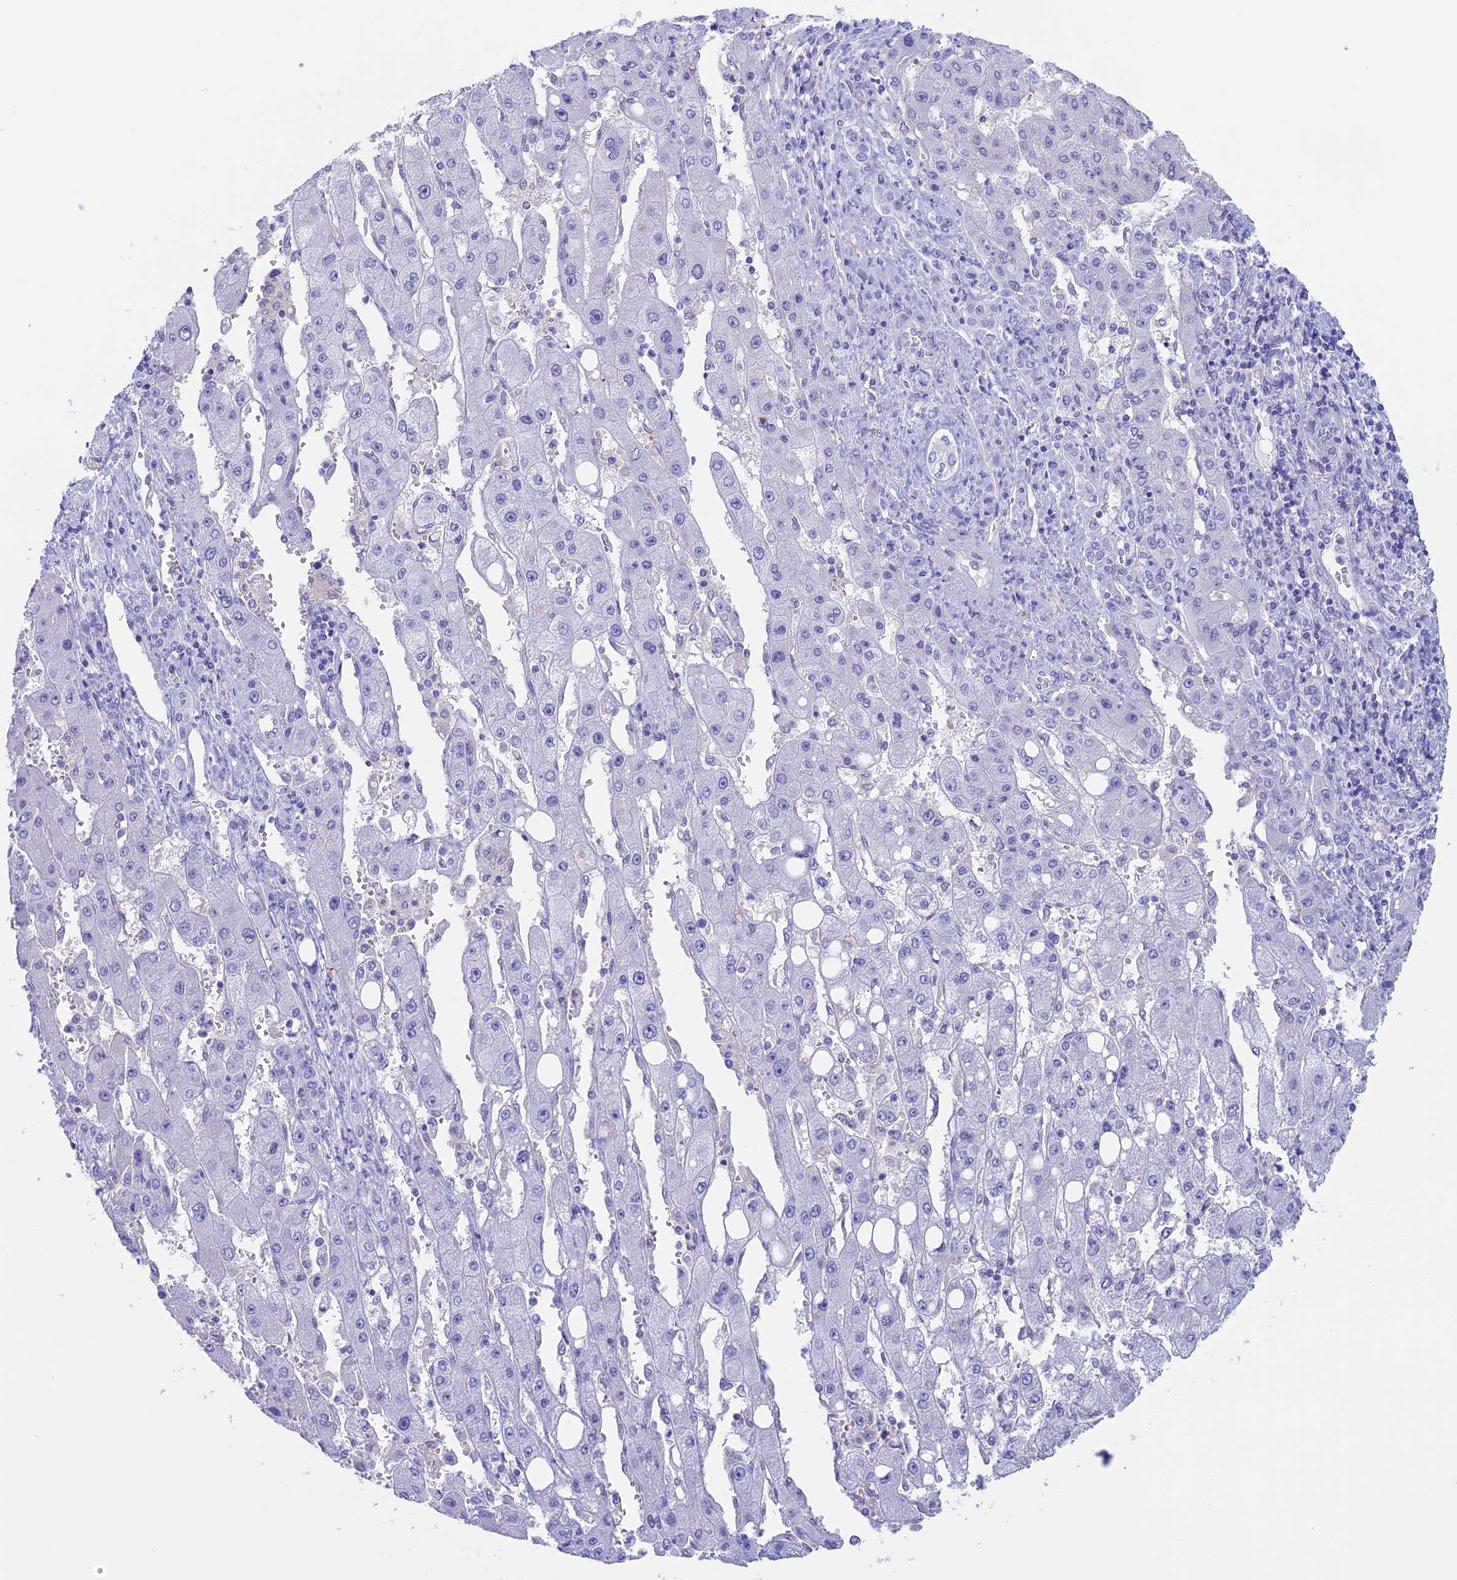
{"staining": {"intensity": "negative", "quantity": "none", "location": "none"}, "tissue": "liver cancer", "cell_type": "Tumor cells", "image_type": "cancer", "snomed": [{"axis": "morphology", "description": "Carcinoma, Hepatocellular, NOS"}, {"axis": "topography", "description": "Liver"}], "caption": "High power microscopy micrograph of an immunohistochemistry photomicrograph of liver cancer (hepatocellular carcinoma), revealing no significant positivity in tumor cells. (DAB IHC with hematoxylin counter stain).", "gene": "RP1", "patient": {"sex": "female", "age": 73}}